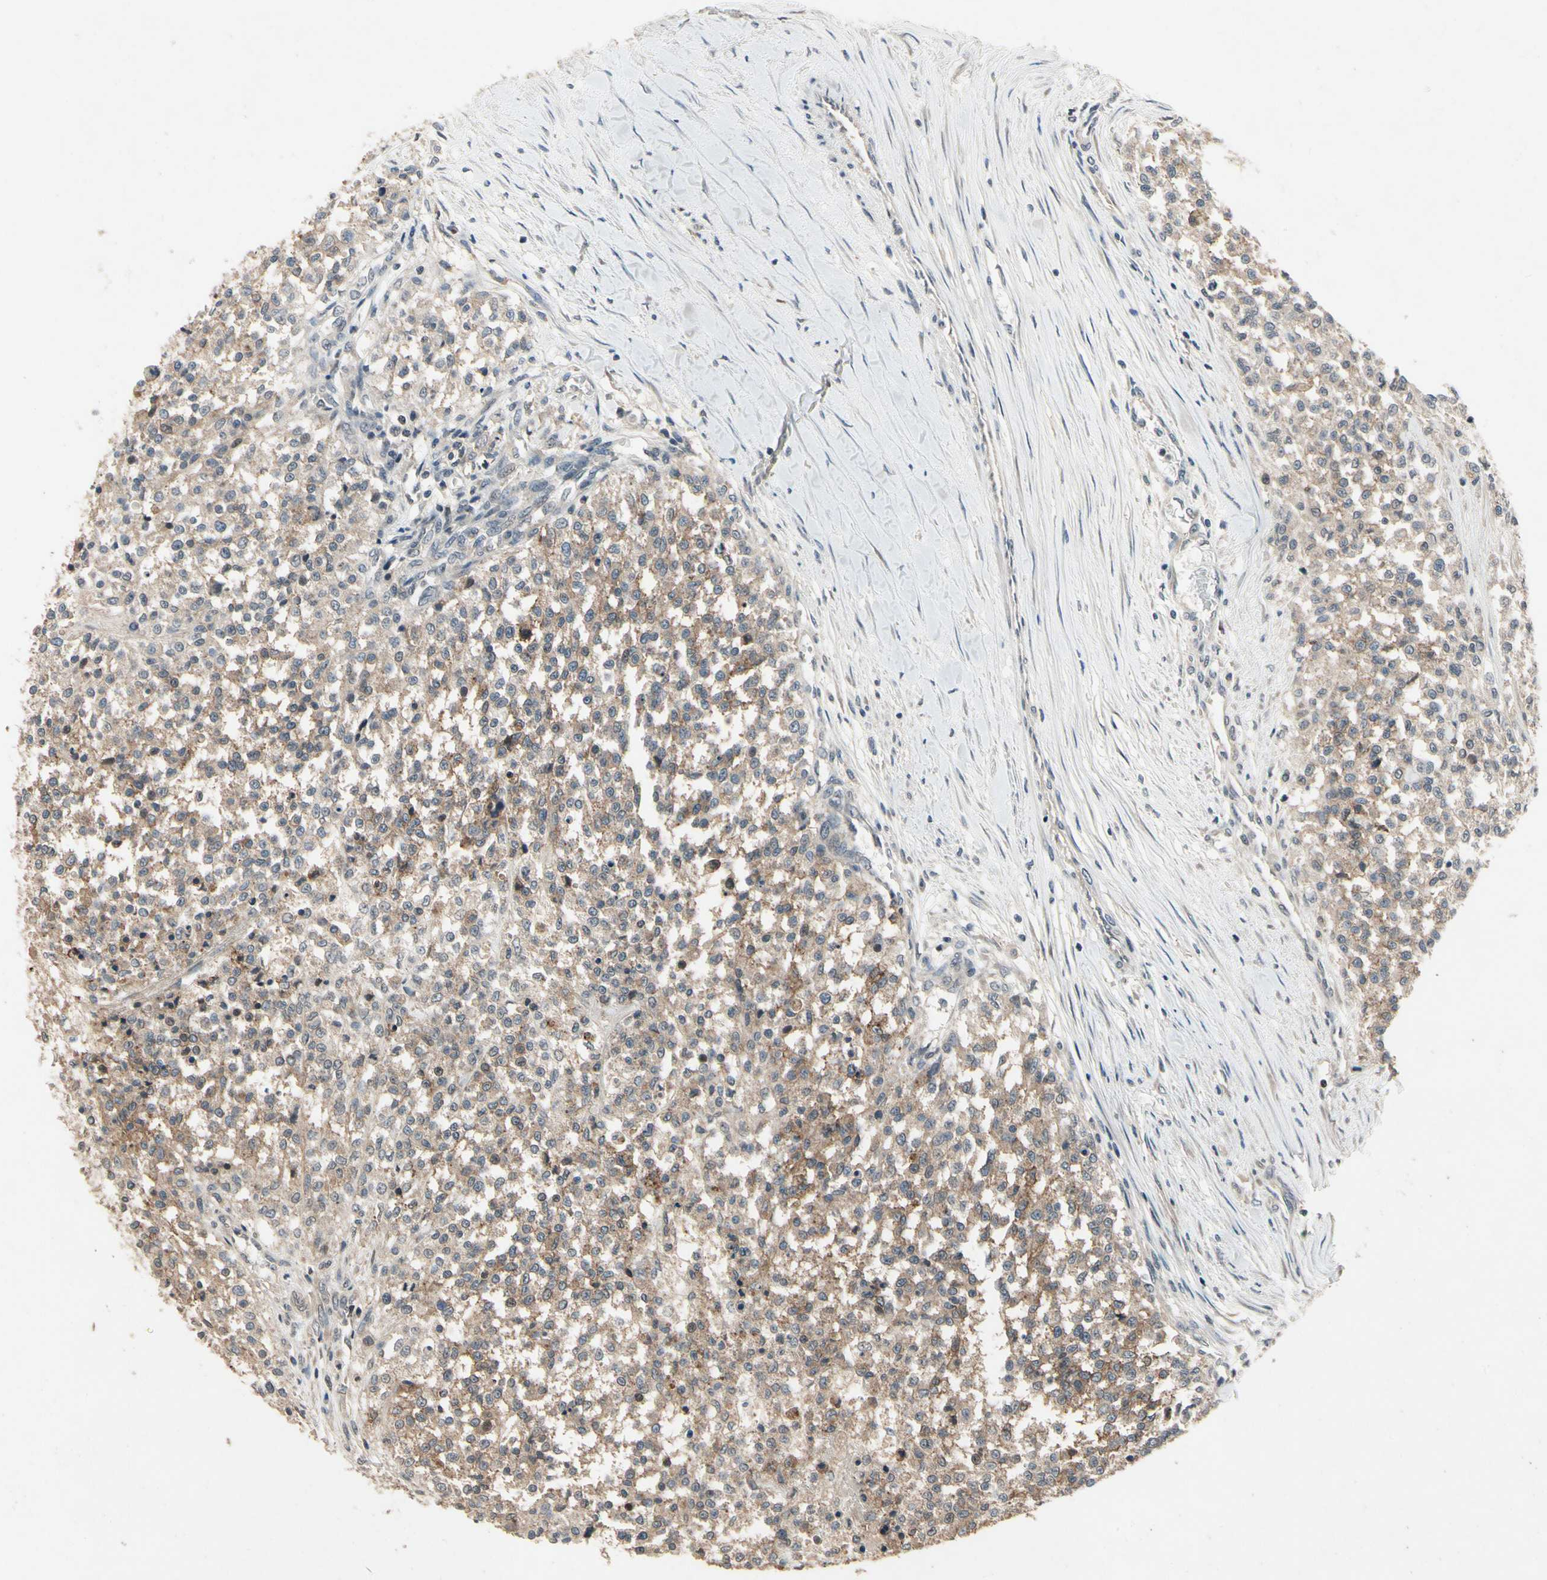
{"staining": {"intensity": "weak", "quantity": ">75%", "location": "cytoplasmic/membranous"}, "tissue": "testis cancer", "cell_type": "Tumor cells", "image_type": "cancer", "snomed": [{"axis": "morphology", "description": "Seminoma, NOS"}, {"axis": "topography", "description": "Testis"}], "caption": "Immunohistochemistry photomicrograph of neoplastic tissue: human testis cancer (seminoma) stained using immunohistochemistry shows low levels of weak protein expression localized specifically in the cytoplasmic/membranous of tumor cells, appearing as a cytoplasmic/membranous brown color.", "gene": "DPY19L3", "patient": {"sex": "male", "age": 59}}